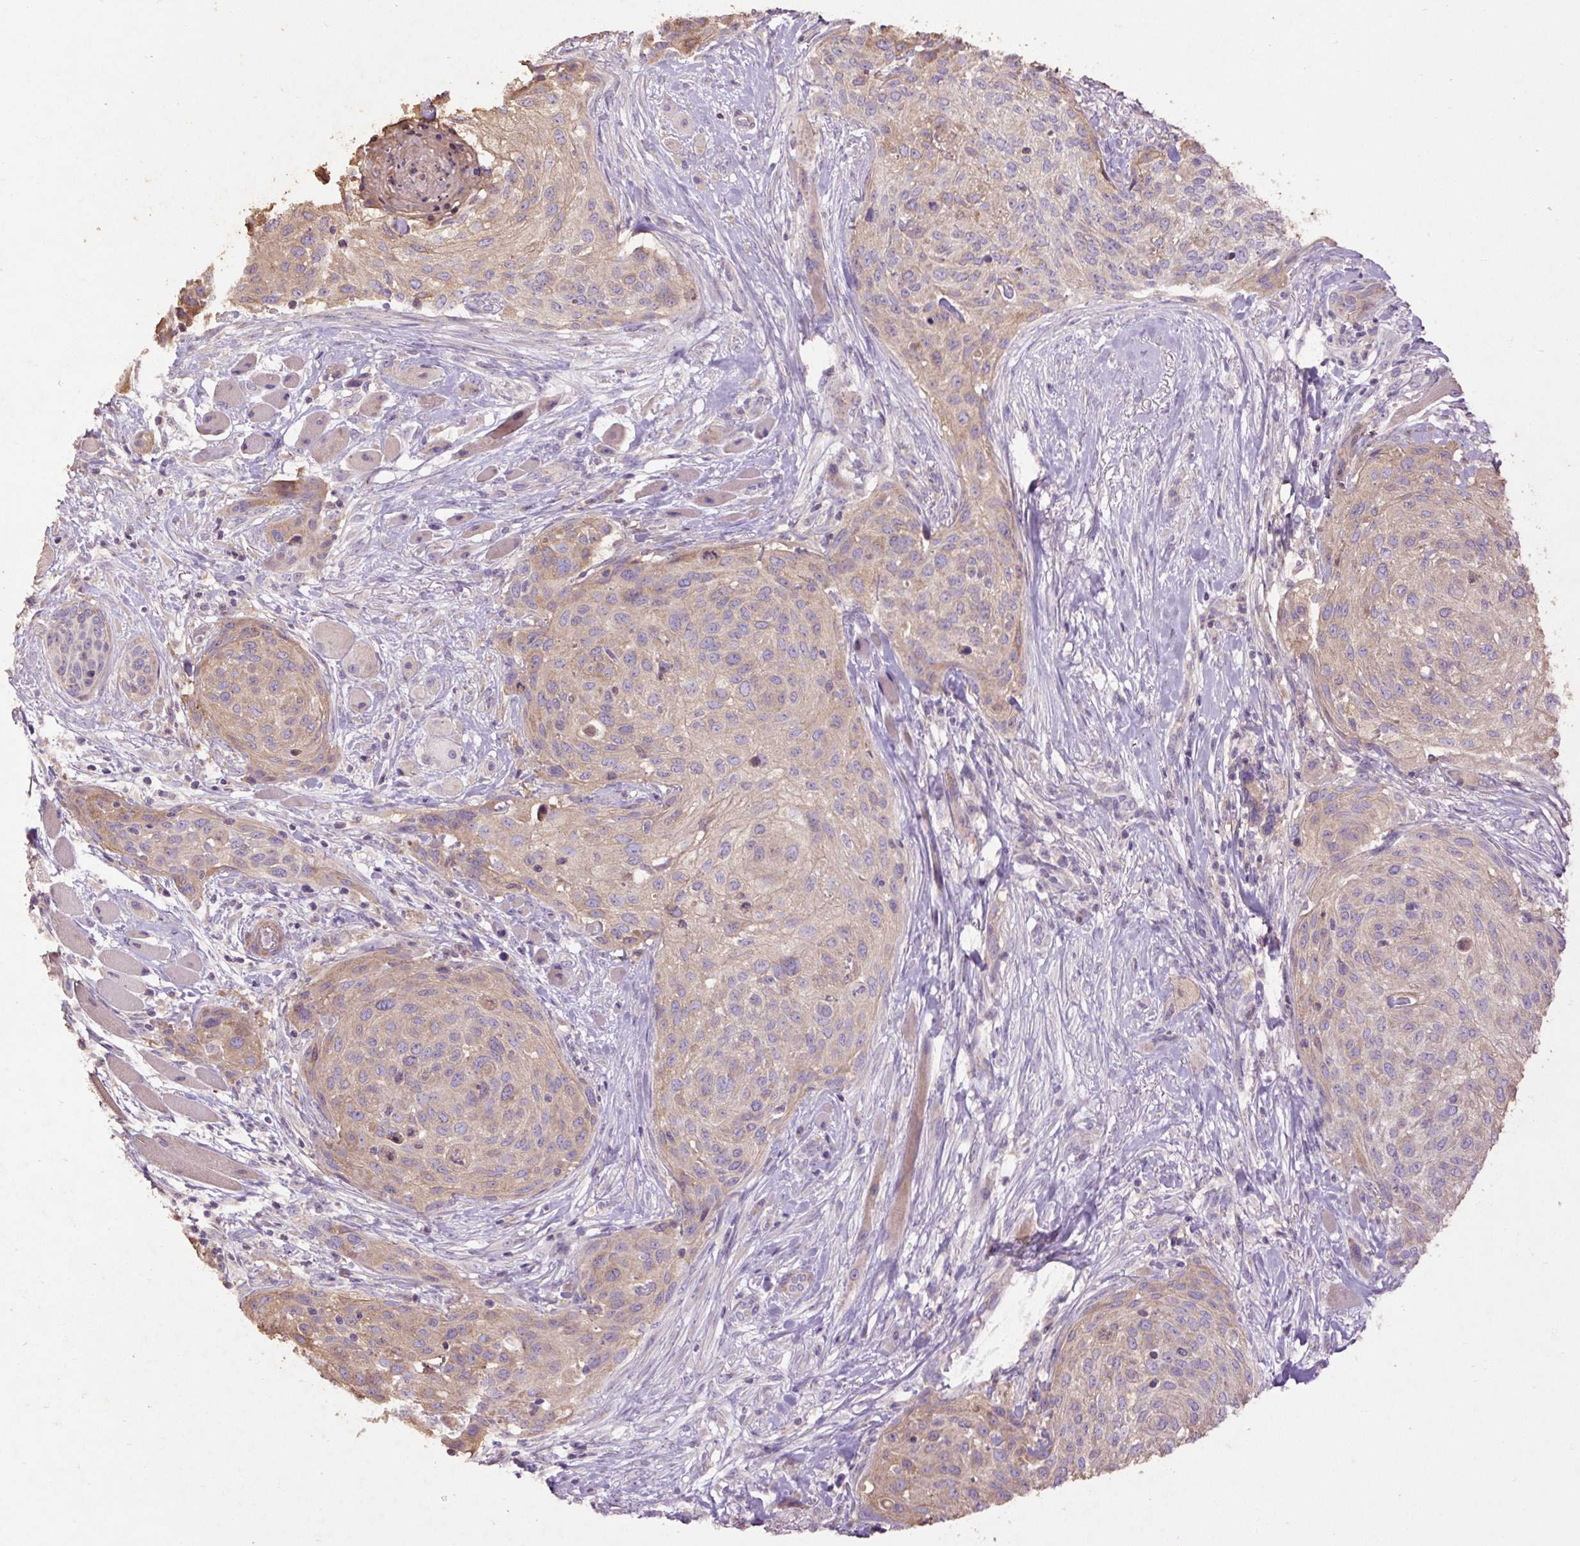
{"staining": {"intensity": "weak", "quantity": ">75%", "location": "cytoplasmic/membranous"}, "tissue": "skin cancer", "cell_type": "Tumor cells", "image_type": "cancer", "snomed": [{"axis": "morphology", "description": "Squamous cell carcinoma, NOS"}, {"axis": "topography", "description": "Skin"}], "caption": "Immunohistochemical staining of skin squamous cell carcinoma displays weak cytoplasmic/membranous protein expression in approximately >75% of tumor cells.", "gene": "ABR", "patient": {"sex": "female", "age": 87}}